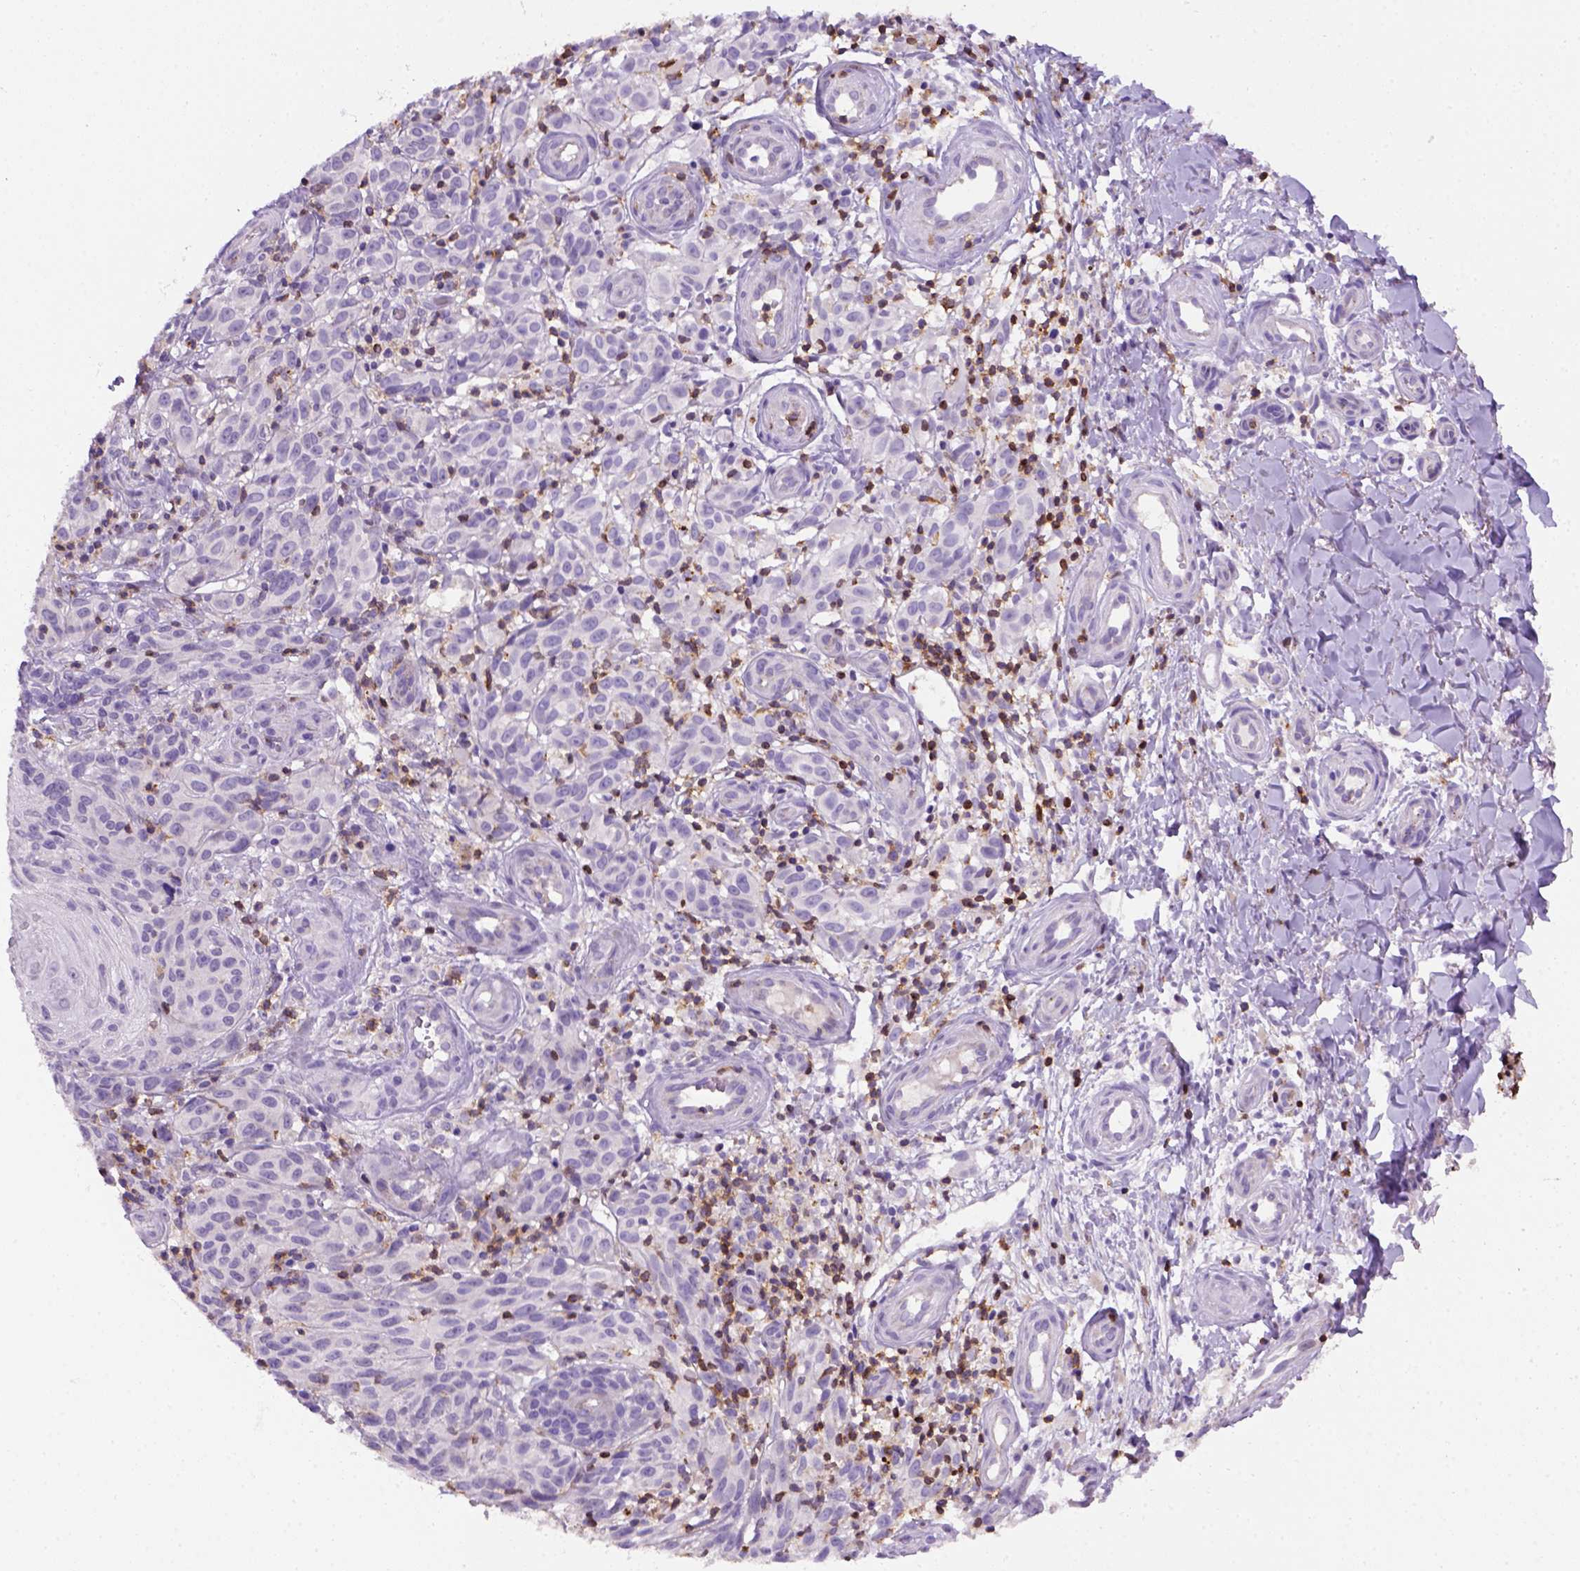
{"staining": {"intensity": "negative", "quantity": "none", "location": "none"}, "tissue": "melanoma", "cell_type": "Tumor cells", "image_type": "cancer", "snomed": [{"axis": "morphology", "description": "Malignant melanoma, NOS"}, {"axis": "topography", "description": "Skin"}], "caption": "This is a image of immunohistochemistry staining of melanoma, which shows no staining in tumor cells.", "gene": "CD3E", "patient": {"sex": "female", "age": 53}}